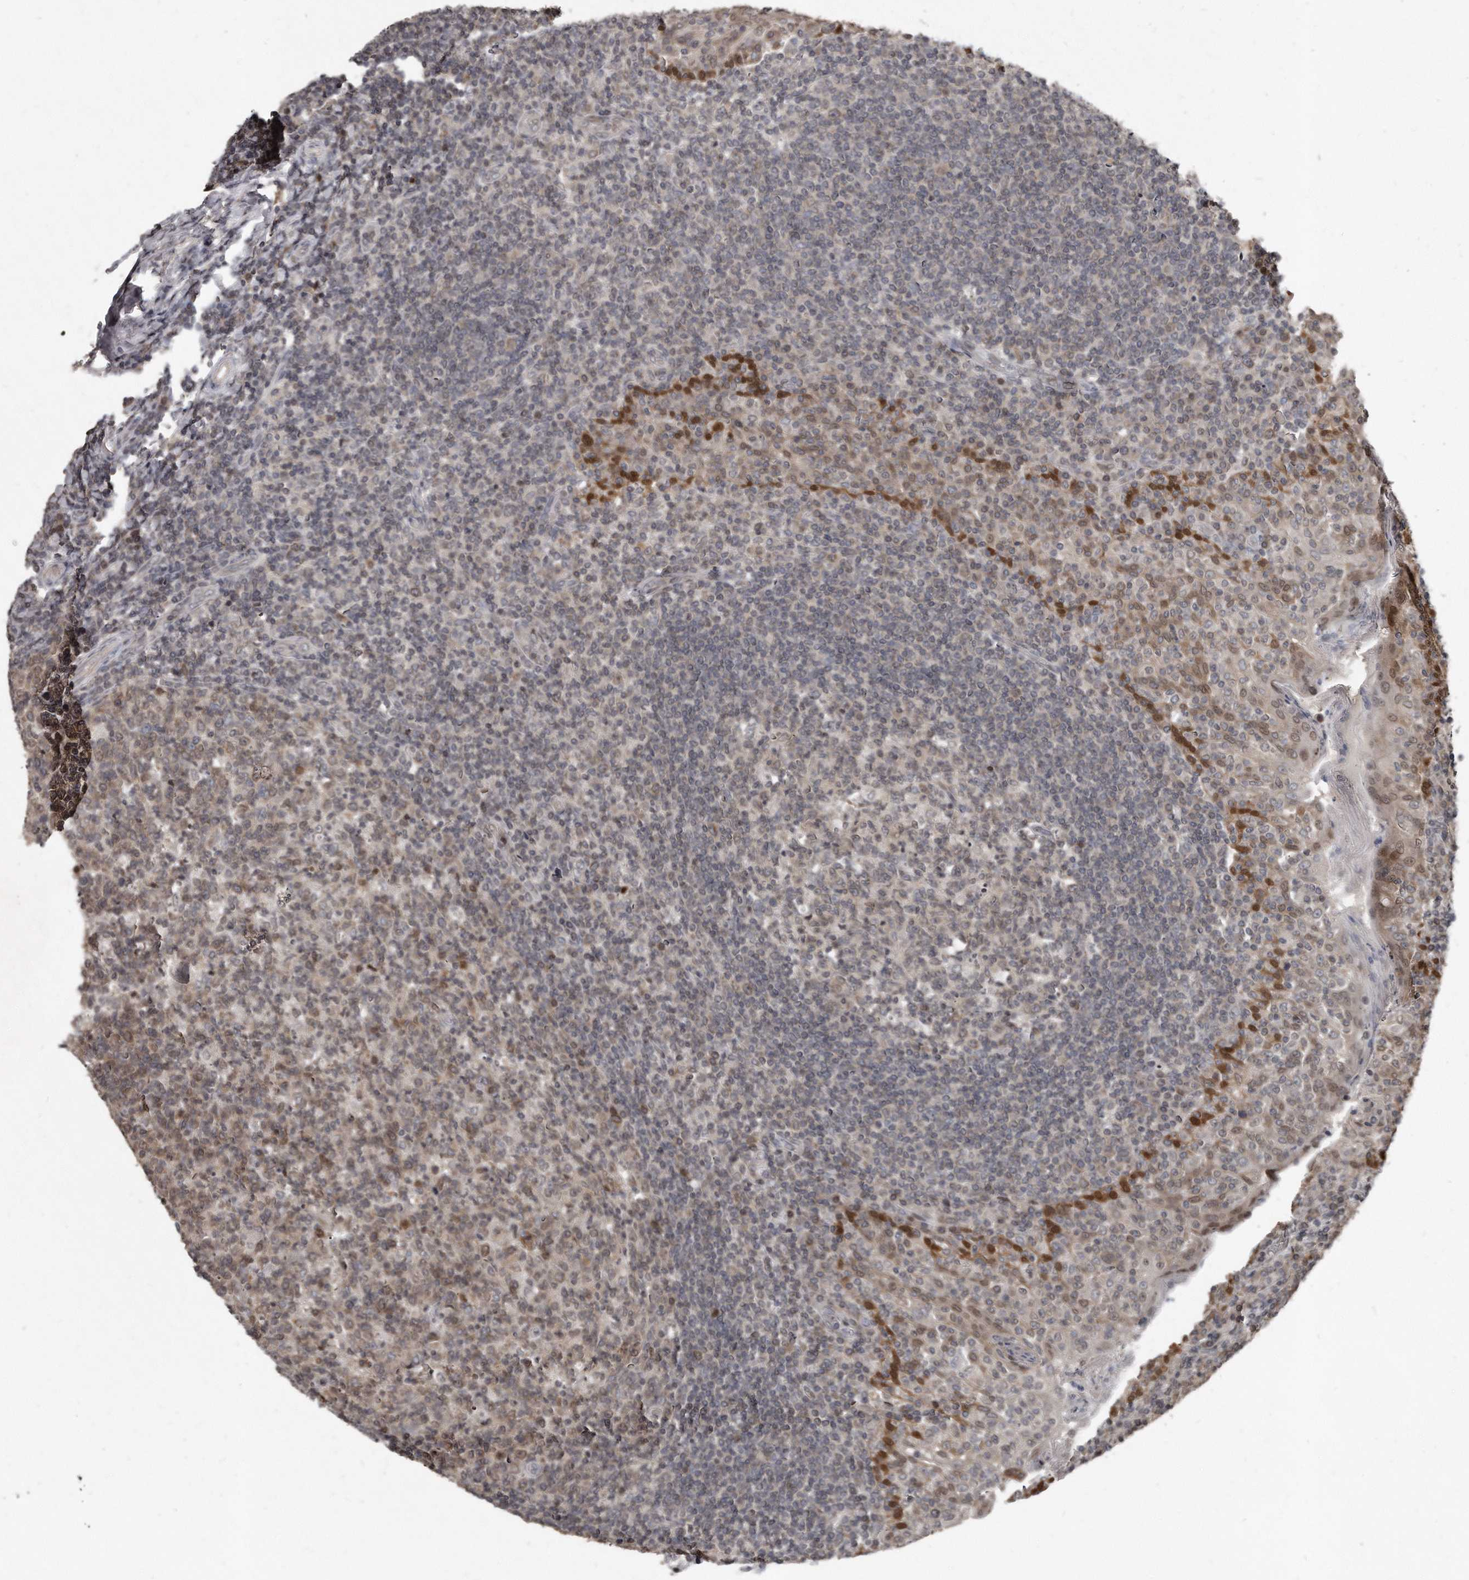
{"staining": {"intensity": "weak", "quantity": "<25%", "location": "nuclear"}, "tissue": "tonsil", "cell_type": "Germinal center cells", "image_type": "normal", "snomed": [{"axis": "morphology", "description": "Normal tissue, NOS"}, {"axis": "topography", "description": "Tonsil"}], "caption": "A micrograph of human tonsil is negative for staining in germinal center cells.", "gene": "GCH1", "patient": {"sex": "female", "age": 19}}